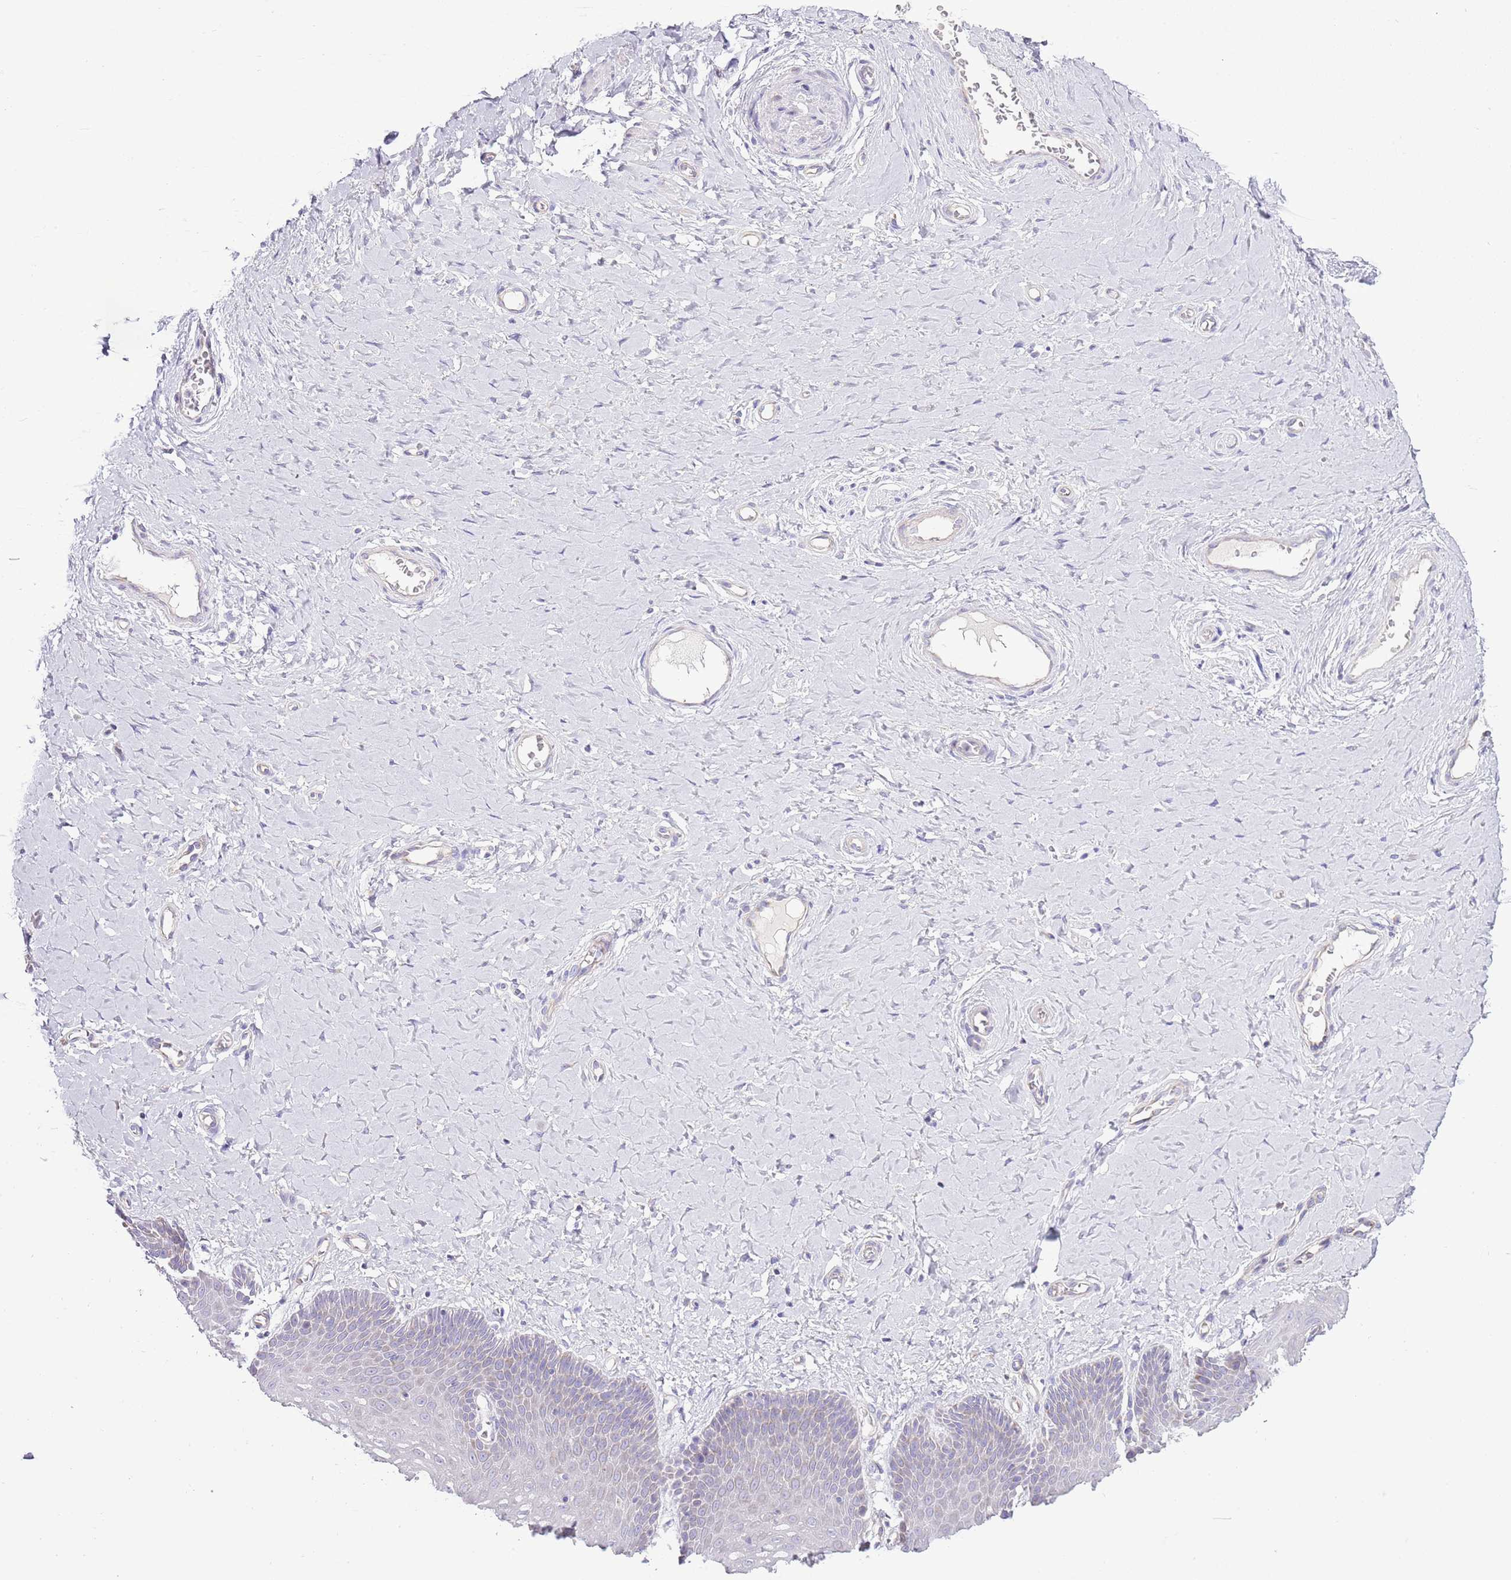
{"staining": {"intensity": "weak", "quantity": "<25%", "location": "cytoplasmic/membranous"}, "tissue": "vagina", "cell_type": "Squamous epithelial cells", "image_type": "normal", "snomed": [{"axis": "morphology", "description": "Normal tissue, NOS"}, {"axis": "topography", "description": "Vagina"}], "caption": "High magnification brightfield microscopy of unremarkable vagina stained with DAB (brown) and counterstained with hematoxylin (blue): squamous epithelial cells show no significant staining. (IHC, brightfield microscopy, high magnification).", "gene": "OAZ2", "patient": {"sex": "female", "age": 65}}